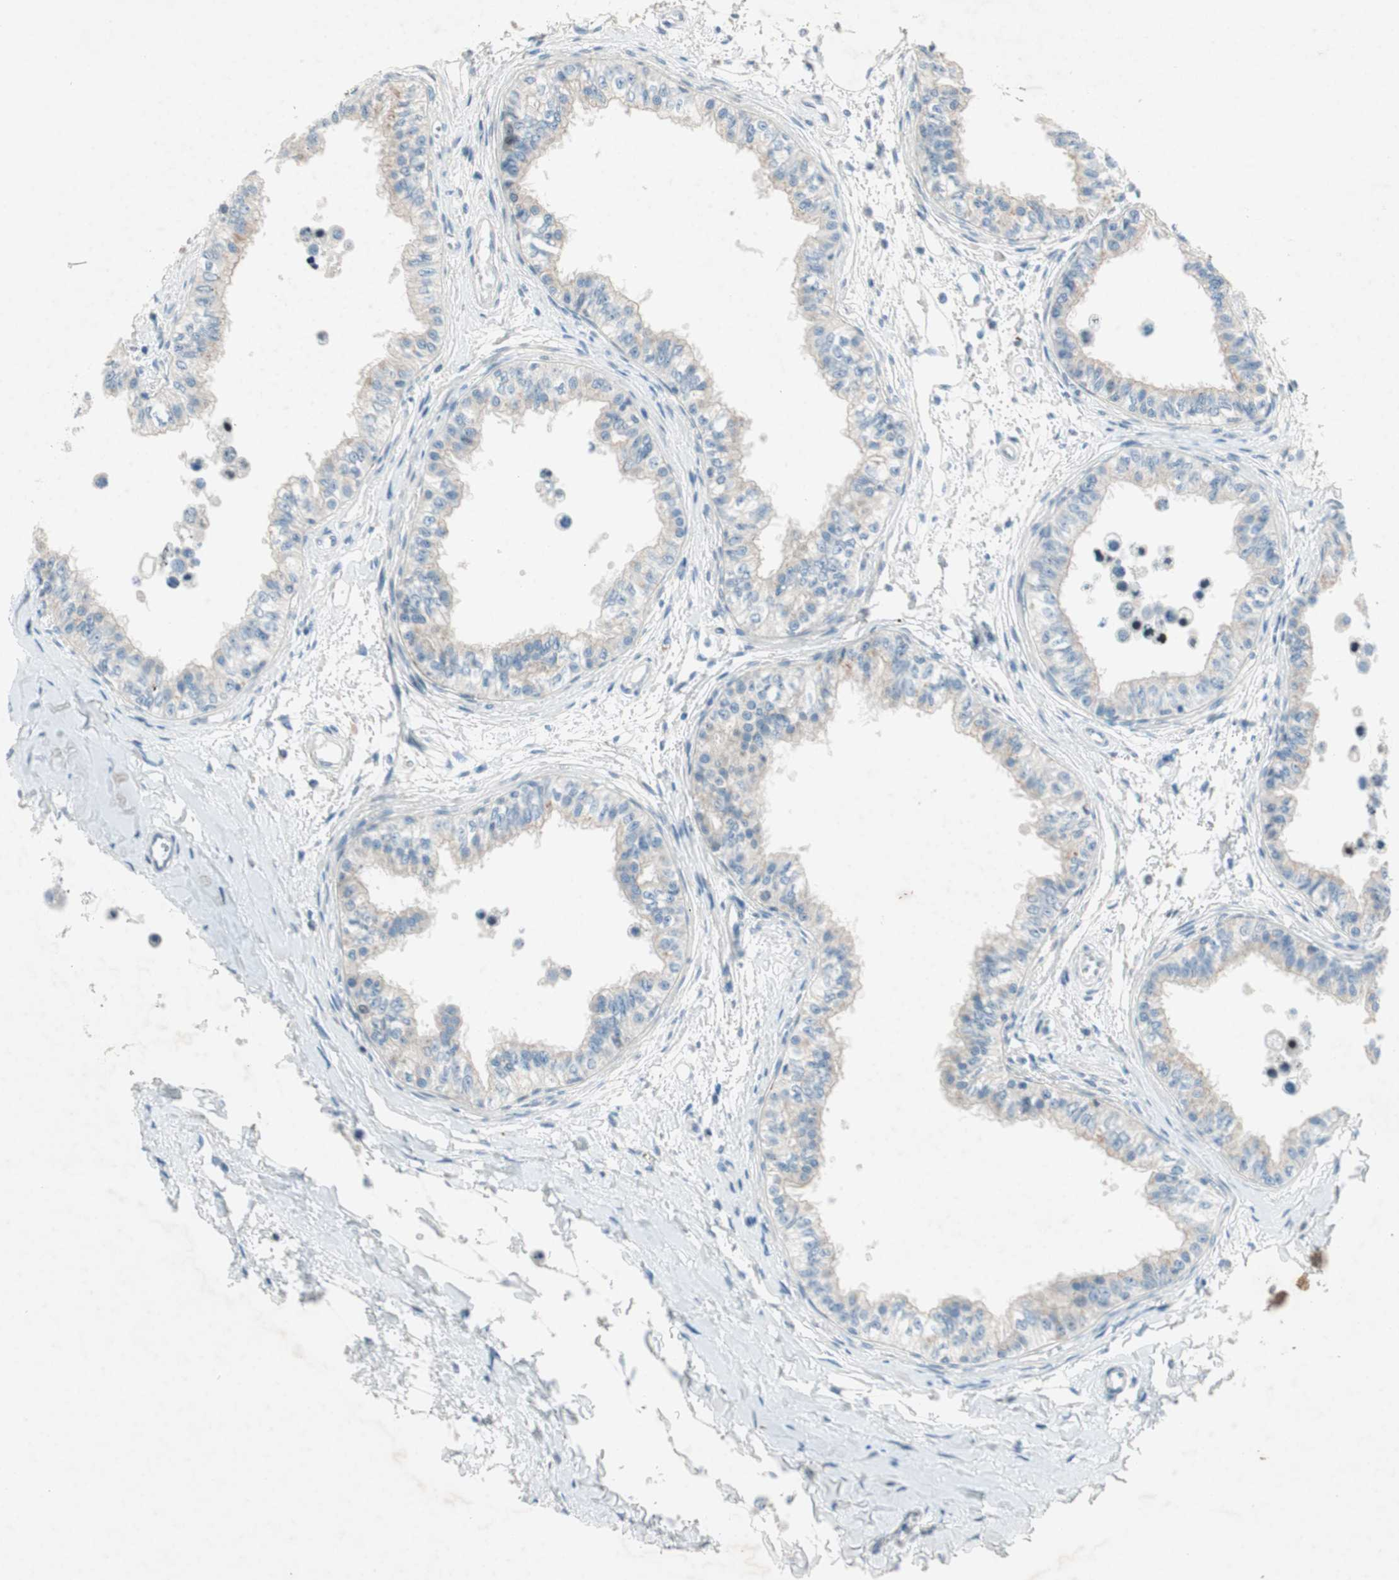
{"staining": {"intensity": "moderate", "quantity": "25%-75%", "location": "cytoplasmic/membranous"}, "tissue": "epididymis", "cell_type": "Glandular cells", "image_type": "normal", "snomed": [{"axis": "morphology", "description": "Normal tissue, NOS"}, {"axis": "morphology", "description": "Adenocarcinoma, metastatic, NOS"}, {"axis": "topography", "description": "Testis"}, {"axis": "topography", "description": "Epididymis"}], "caption": "Epididymis stained with a brown dye exhibits moderate cytoplasmic/membranous positive positivity in approximately 25%-75% of glandular cells.", "gene": "PRRG4", "patient": {"sex": "male", "age": 26}}